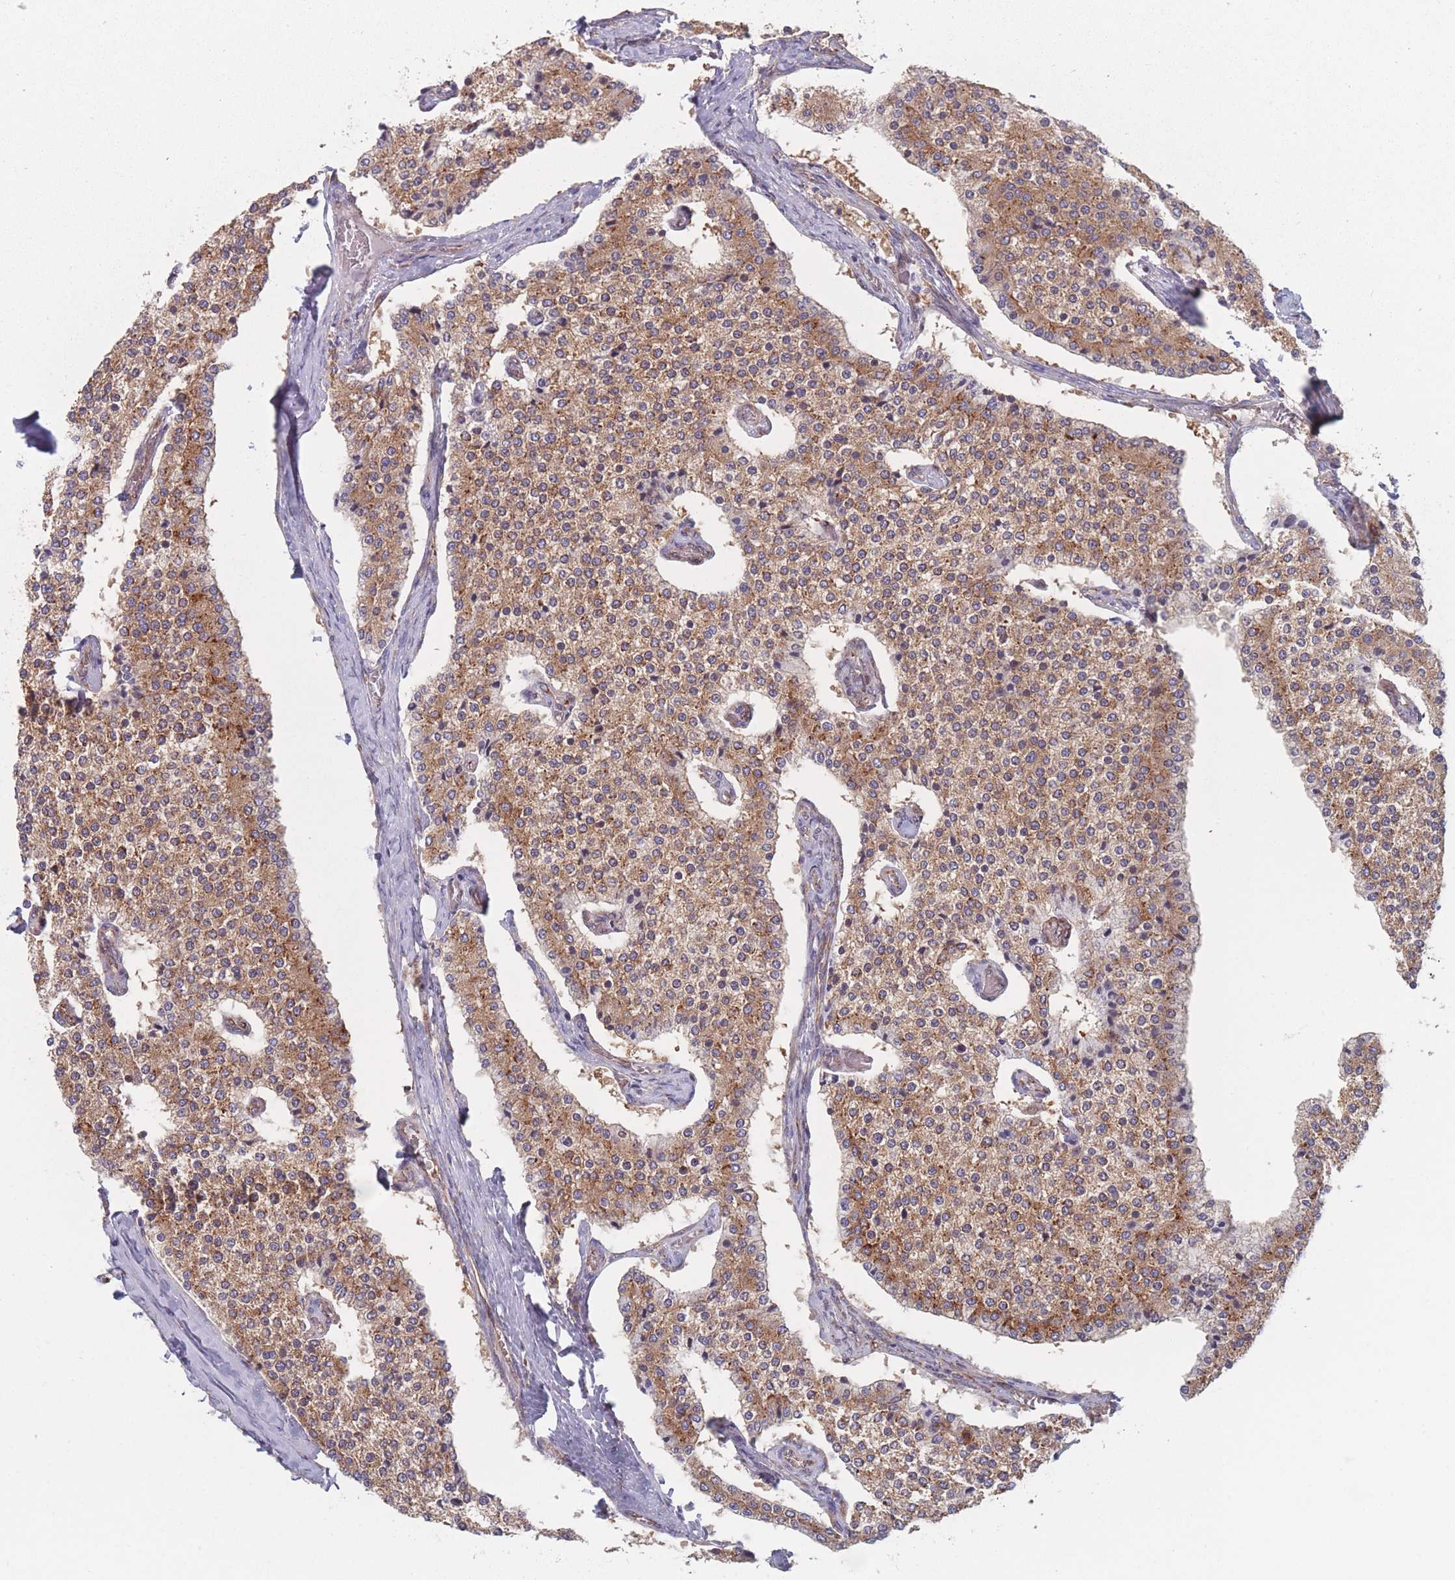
{"staining": {"intensity": "moderate", "quantity": ">75%", "location": "cytoplasmic/membranous"}, "tissue": "carcinoid", "cell_type": "Tumor cells", "image_type": "cancer", "snomed": [{"axis": "morphology", "description": "Carcinoid, malignant, NOS"}, {"axis": "topography", "description": "Colon"}], "caption": "Immunohistochemistry image of human carcinoid stained for a protein (brown), which exhibits medium levels of moderate cytoplasmic/membranous positivity in about >75% of tumor cells.", "gene": "EEF1B2", "patient": {"sex": "female", "age": 52}}